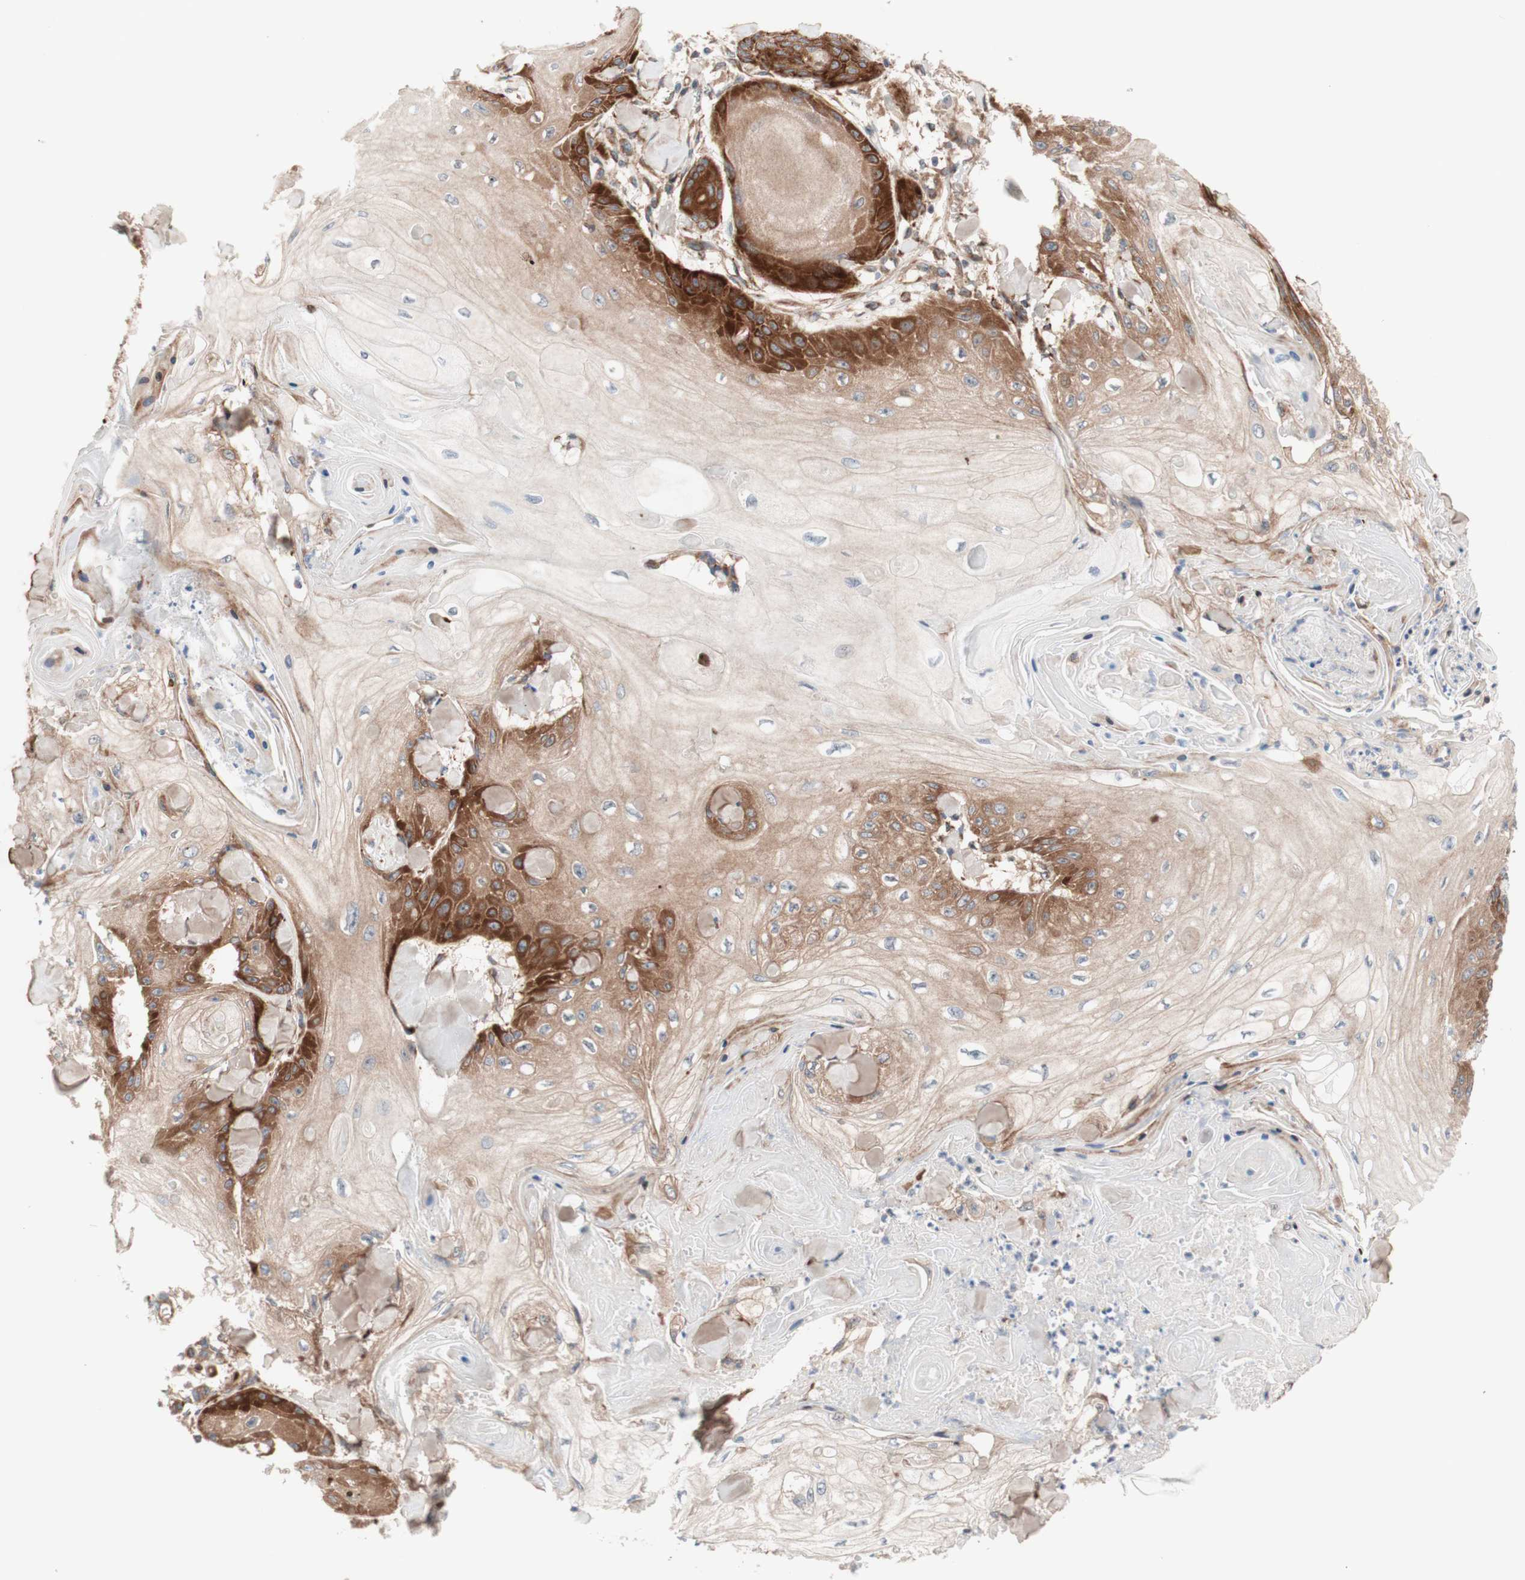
{"staining": {"intensity": "strong", "quantity": "25%-75%", "location": "cytoplasmic/membranous"}, "tissue": "skin cancer", "cell_type": "Tumor cells", "image_type": "cancer", "snomed": [{"axis": "morphology", "description": "Squamous cell carcinoma, NOS"}, {"axis": "topography", "description": "Skin"}], "caption": "Protein staining of squamous cell carcinoma (skin) tissue shows strong cytoplasmic/membranous staining in about 25%-75% of tumor cells.", "gene": "CCN4", "patient": {"sex": "male", "age": 74}}